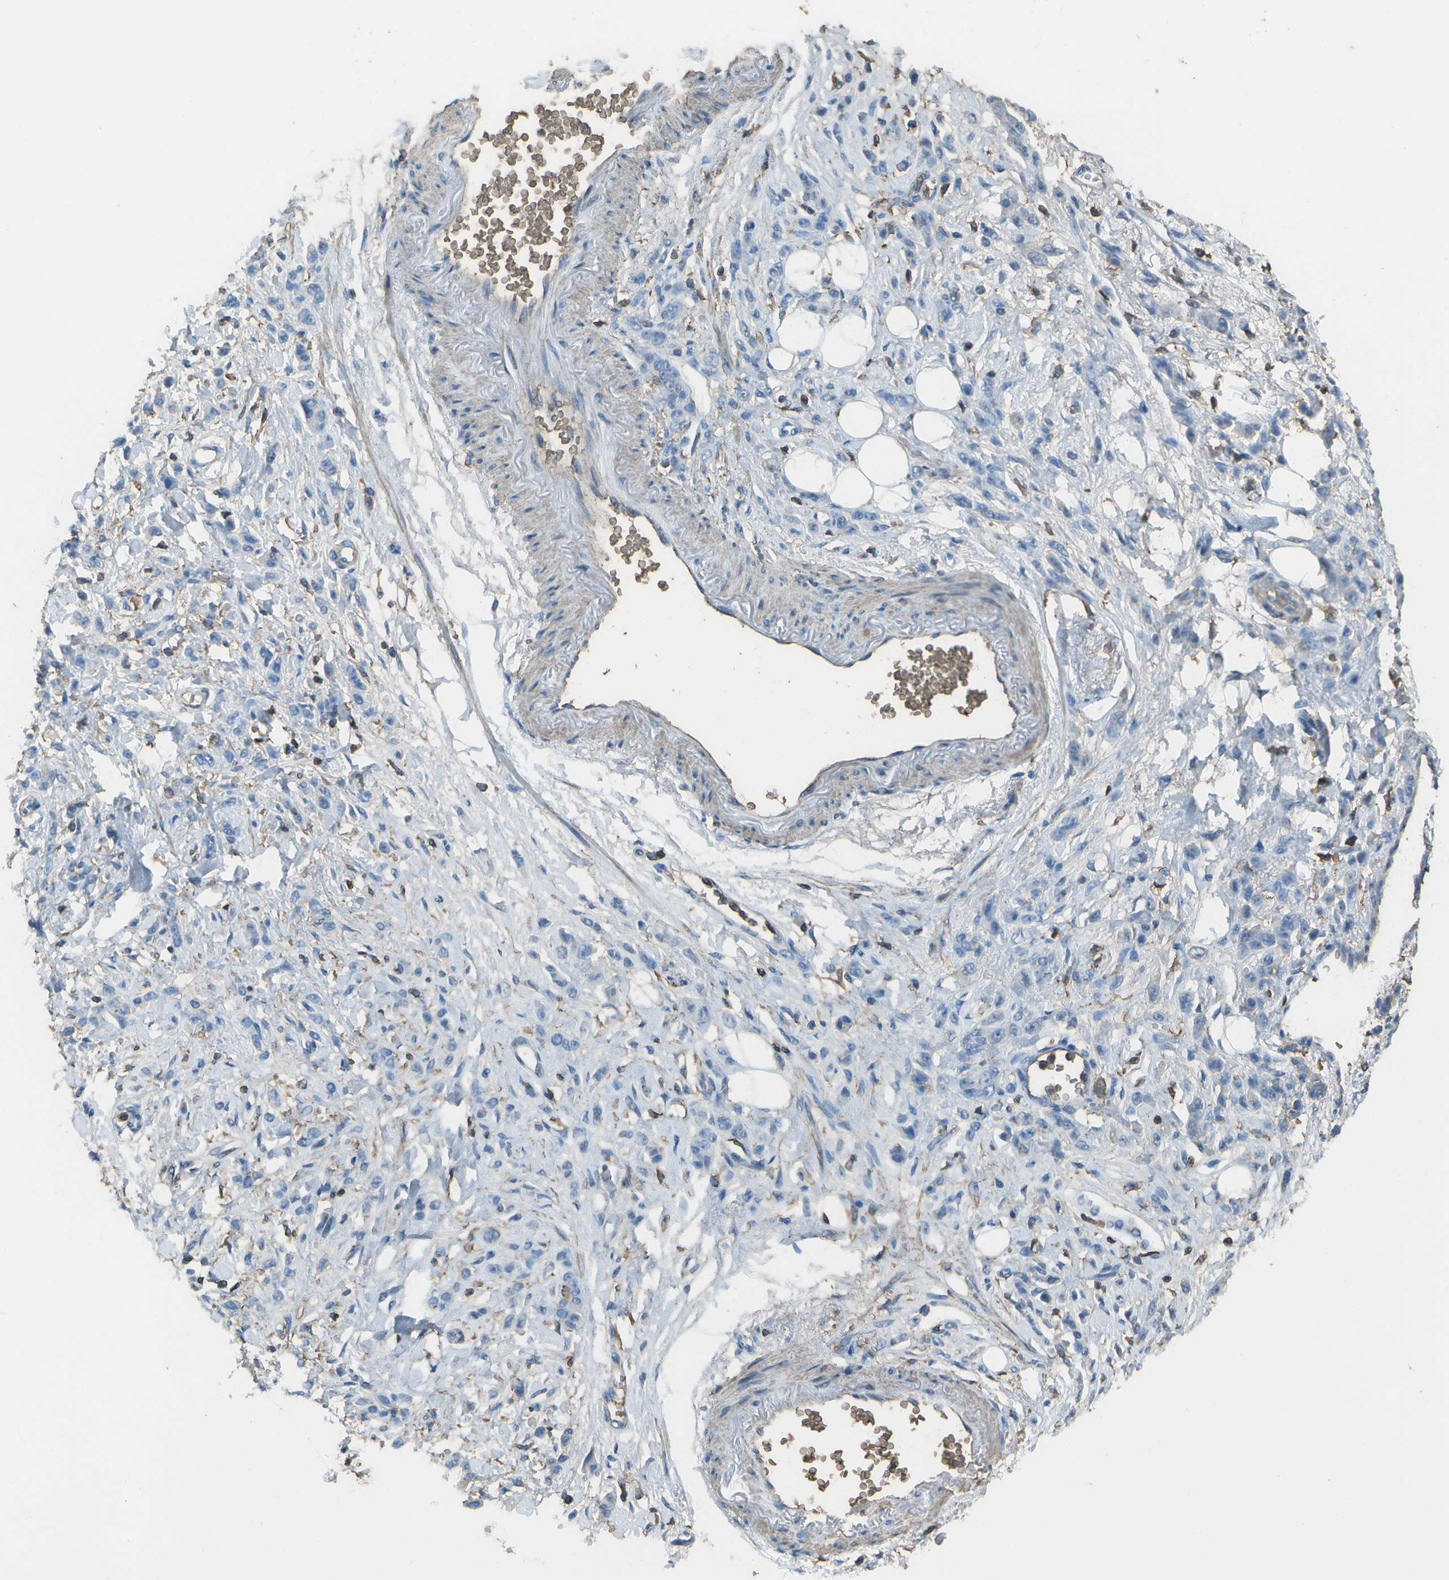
{"staining": {"intensity": "negative", "quantity": "none", "location": "none"}, "tissue": "stomach cancer", "cell_type": "Tumor cells", "image_type": "cancer", "snomed": [{"axis": "morphology", "description": "Normal tissue, NOS"}, {"axis": "morphology", "description": "Adenocarcinoma, NOS"}, {"axis": "topography", "description": "Stomach"}], "caption": "Immunohistochemical staining of human stomach cancer (adenocarcinoma) shows no significant staining in tumor cells.", "gene": "CYP4F11", "patient": {"sex": "male", "age": 82}}